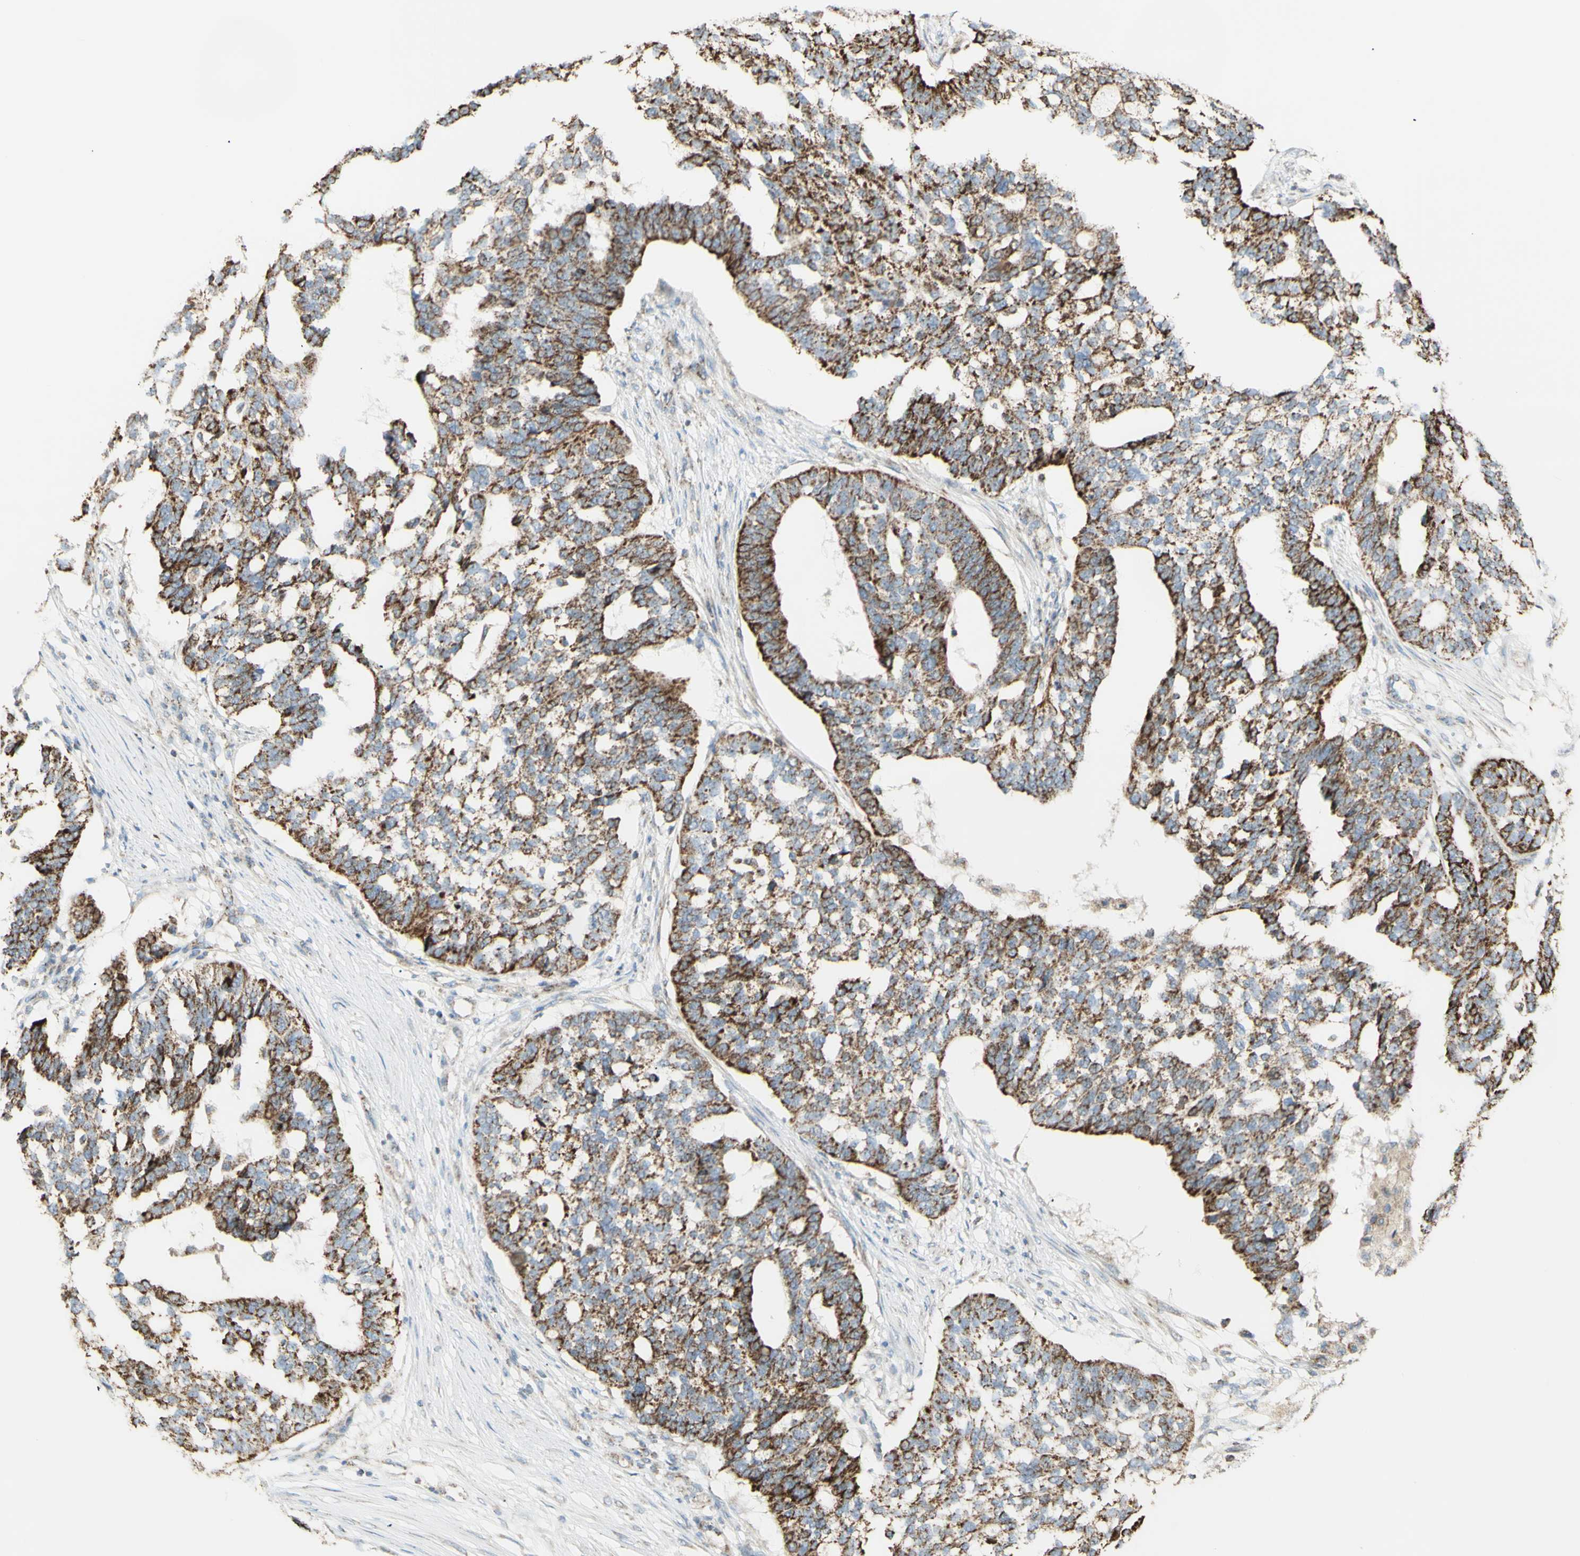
{"staining": {"intensity": "moderate", "quantity": ">75%", "location": "cytoplasmic/membranous"}, "tissue": "ovarian cancer", "cell_type": "Tumor cells", "image_type": "cancer", "snomed": [{"axis": "morphology", "description": "Cystadenocarcinoma, serous, NOS"}, {"axis": "topography", "description": "Ovary"}], "caption": "Tumor cells reveal moderate cytoplasmic/membranous positivity in approximately >75% of cells in ovarian cancer (serous cystadenocarcinoma).", "gene": "LETM1", "patient": {"sex": "female", "age": 59}}